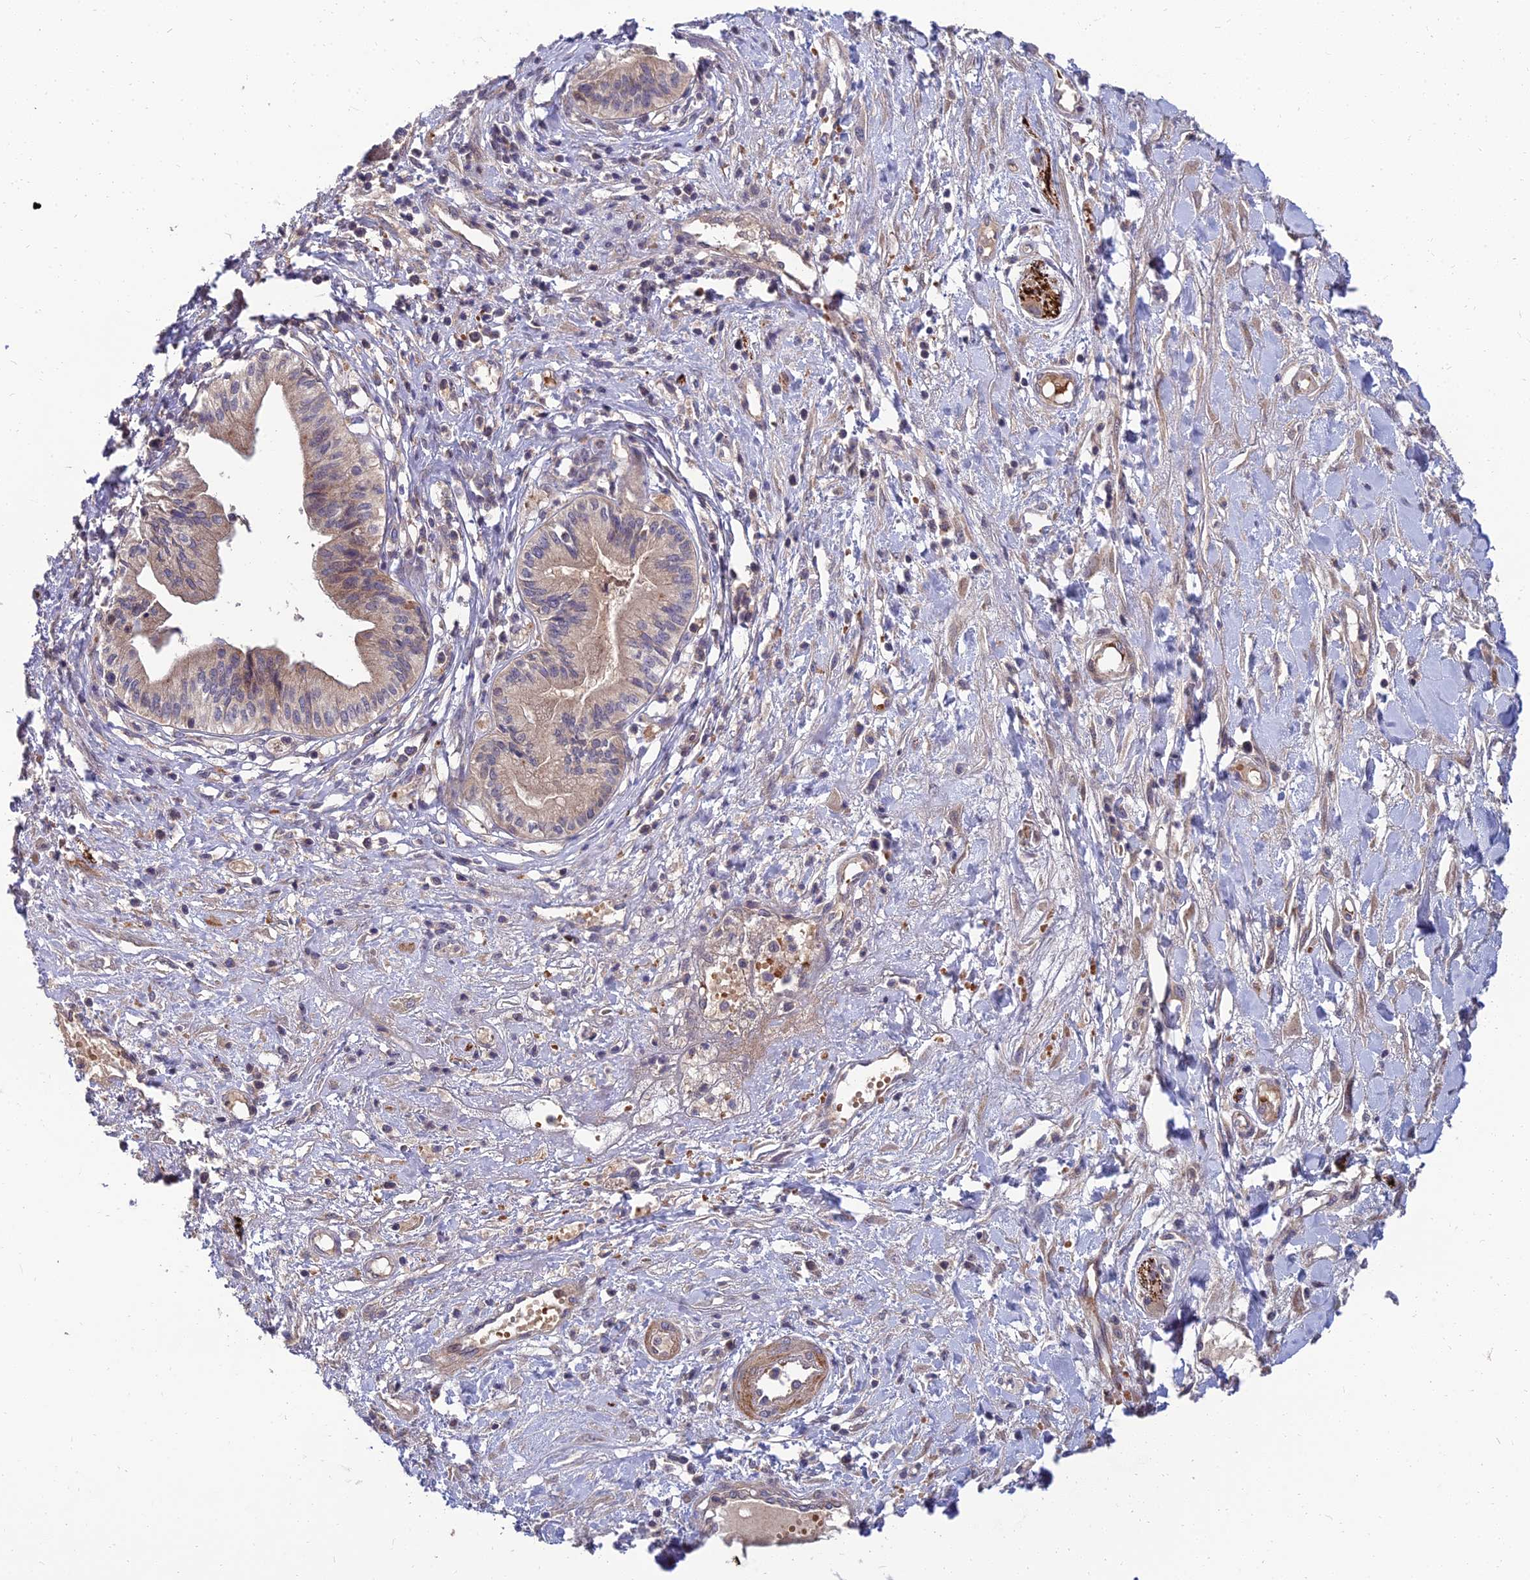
{"staining": {"intensity": "moderate", "quantity": "<25%", "location": "cytoplasmic/membranous"}, "tissue": "pancreatic cancer", "cell_type": "Tumor cells", "image_type": "cancer", "snomed": [{"axis": "morphology", "description": "Adenocarcinoma, NOS"}, {"axis": "topography", "description": "Pancreas"}], "caption": "Immunohistochemical staining of human adenocarcinoma (pancreatic) shows low levels of moderate cytoplasmic/membranous expression in about <25% of tumor cells.", "gene": "NPY", "patient": {"sex": "female", "age": 50}}